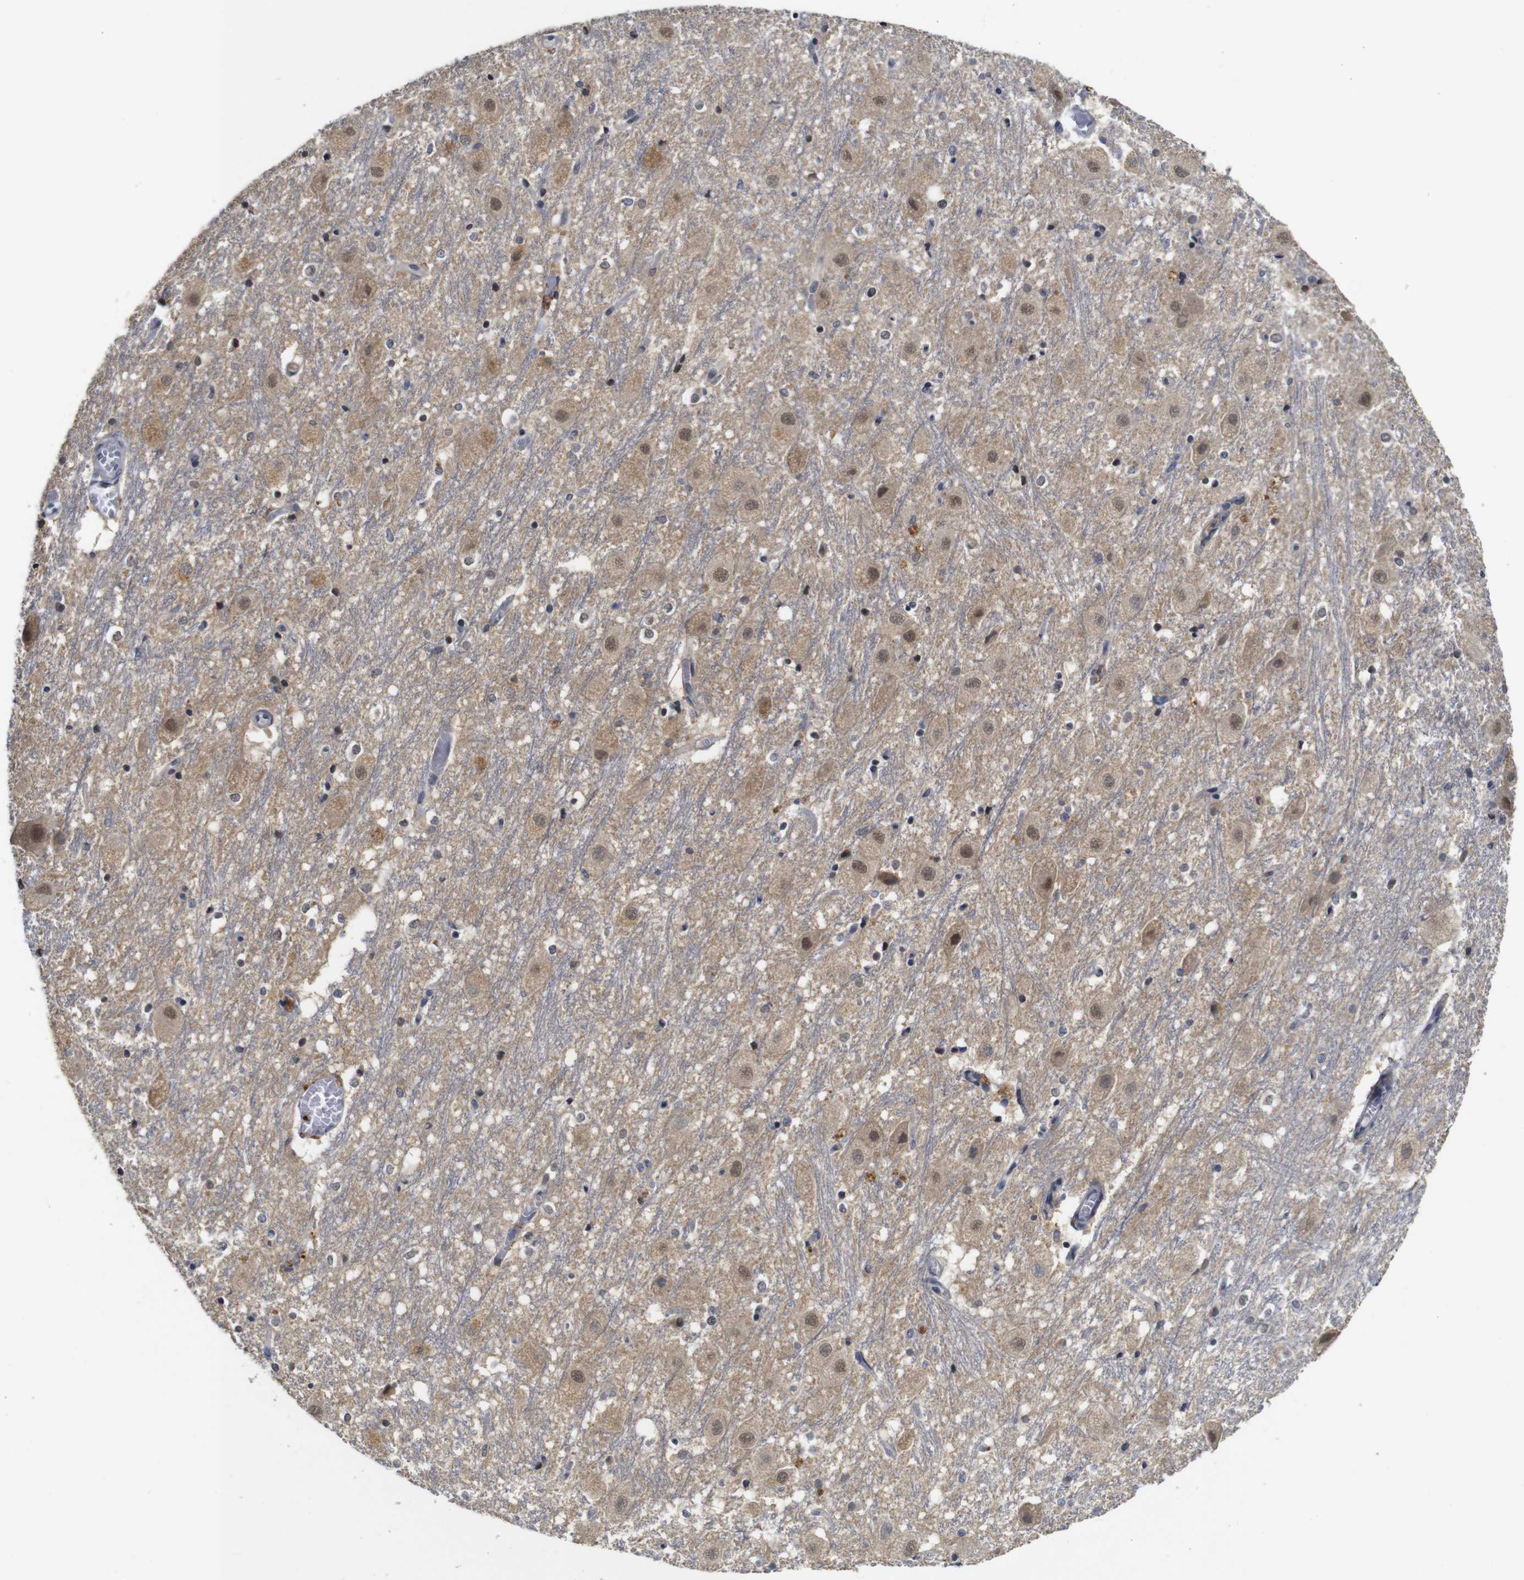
{"staining": {"intensity": "weak", "quantity": "<25%", "location": "cytoplasmic/membranous,nuclear"}, "tissue": "hippocampus", "cell_type": "Glial cells", "image_type": "normal", "snomed": [{"axis": "morphology", "description": "Normal tissue, NOS"}, {"axis": "topography", "description": "Hippocampus"}], "caption": "A high-resolution image shows immunohistochemistry staining of benign hippocampus, which reveals no significant staining in glial cells.", "gene": "NTRK3", "patient": {"sex": "female", "age": 19}}